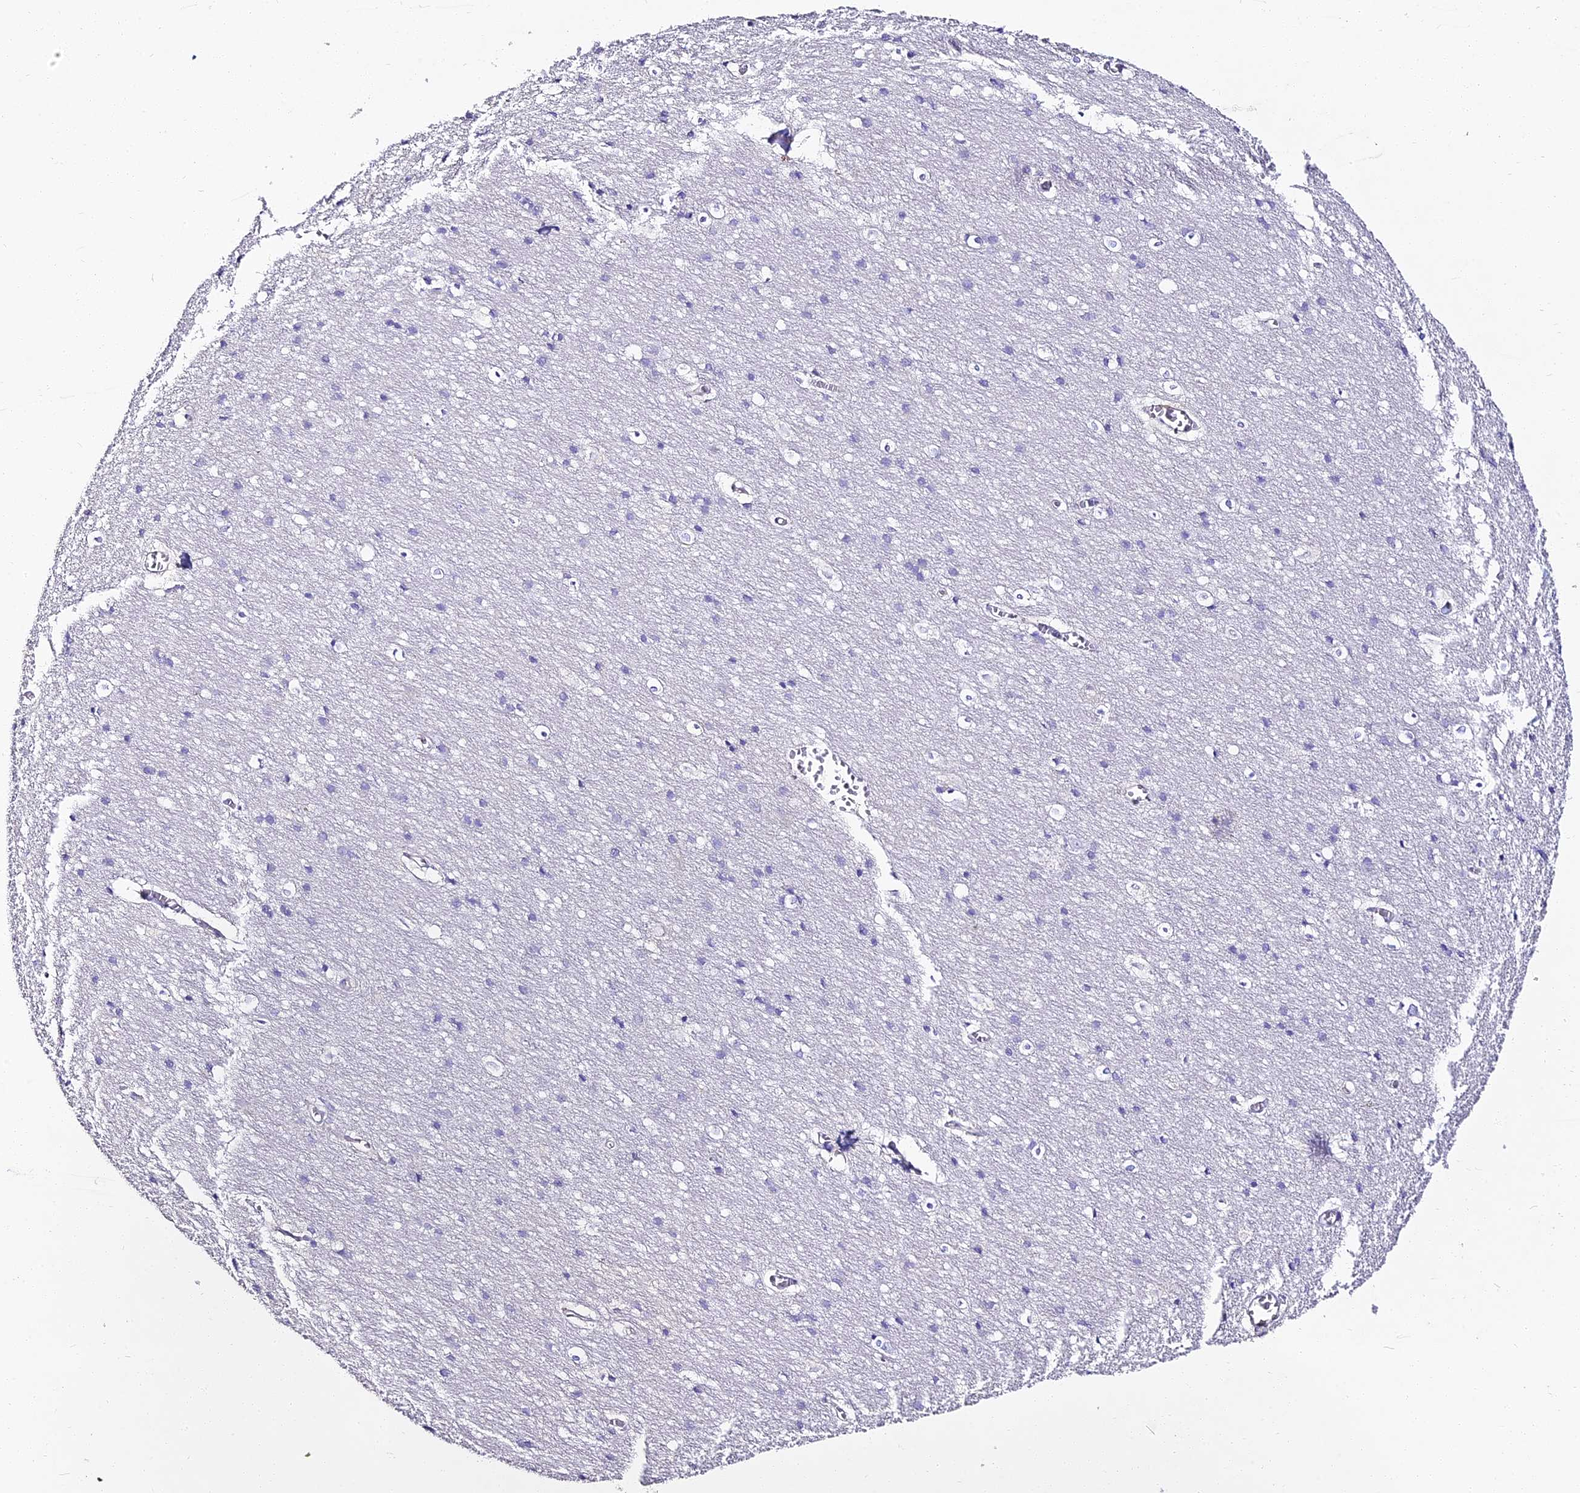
{"staining": {"intensity": "negative", "quantity": "none", "location": "none"}, "tissue": "cerebral cortex", "cell_type": "Endothelial cells", "image_type": "normal", "snomed": [{"axis": "morphology", "description": "Normal tissue, NOS"}, {"axis": "topography", "description": "Cerebral cortex"}], "caption": "IHC image of unremarkable cerebral cortex: human cerebral cortex stained with DAB (3,3'-diaminobenzidine) reveals no significant protein staining in endothelial cells. (Stains: DAB immunohistochemistry (IHC) with hematoxylin counter stain, Microscopy: brightfield microscopy at high magnification).", "gene": "ALPG", "patient": {"sex": "male", "age": 54}}